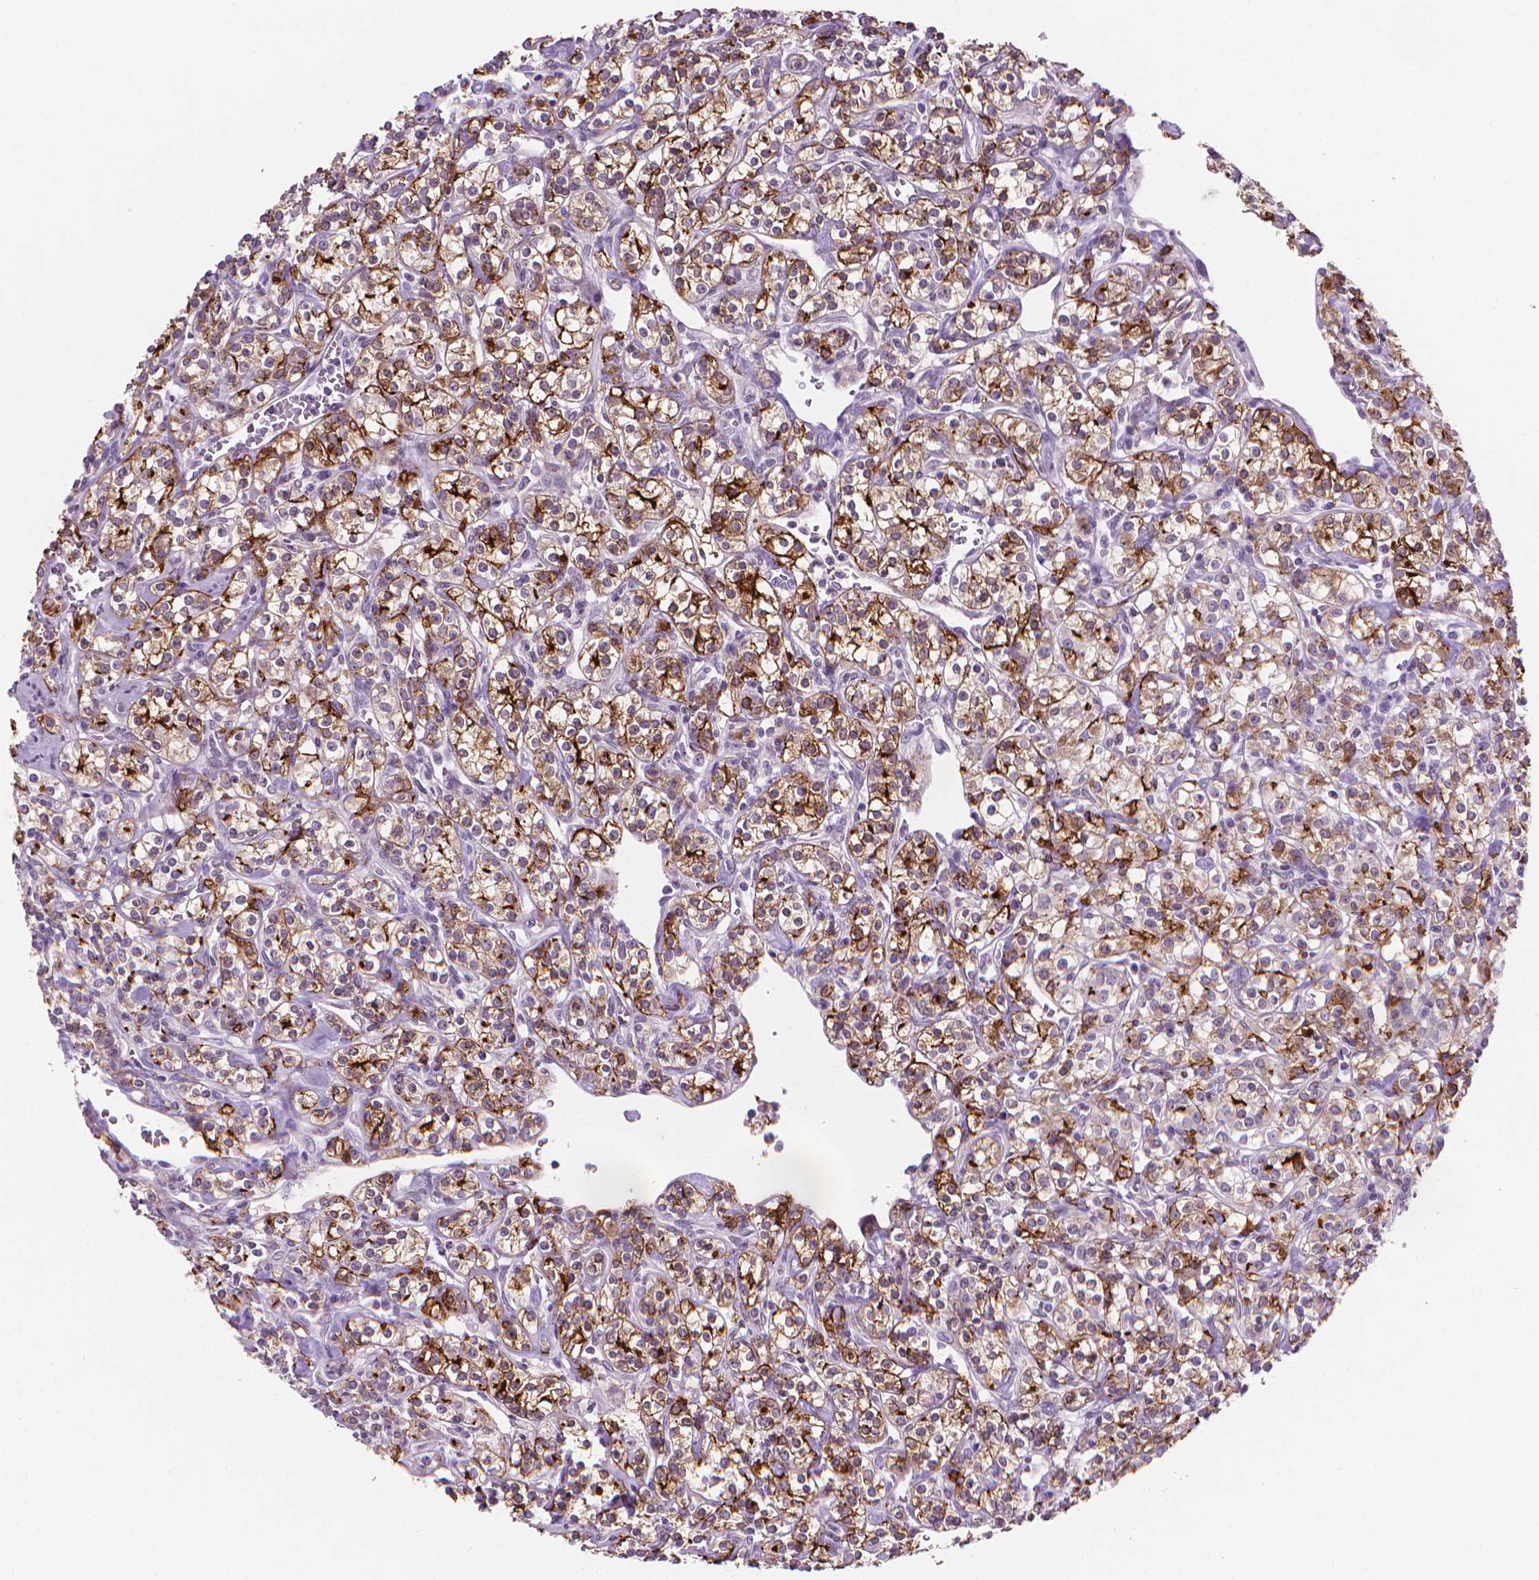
{"staining": {"intensity": "strong", "quantity": "25%-75%", "location": "cytoplasmic/membranous"}, "tissue": "renal cancer", "cell_type": "Tumor cells", "image_type": "cancer", "snomed": [{"axis": "morphology", "description": "Adenocarcinoma, NOS"}, {"axis": "topography", "description": "Kidney"}], "caption": "Brown immunohistochemical staining in renal cancer demonstrates strong cytoplasmic/membranous positivity in approximately 25%-75% of tumor cells. Nuclei are stained in blue.", "gene": "MUC1", "patient": {"sex": "male", "age": 77}}